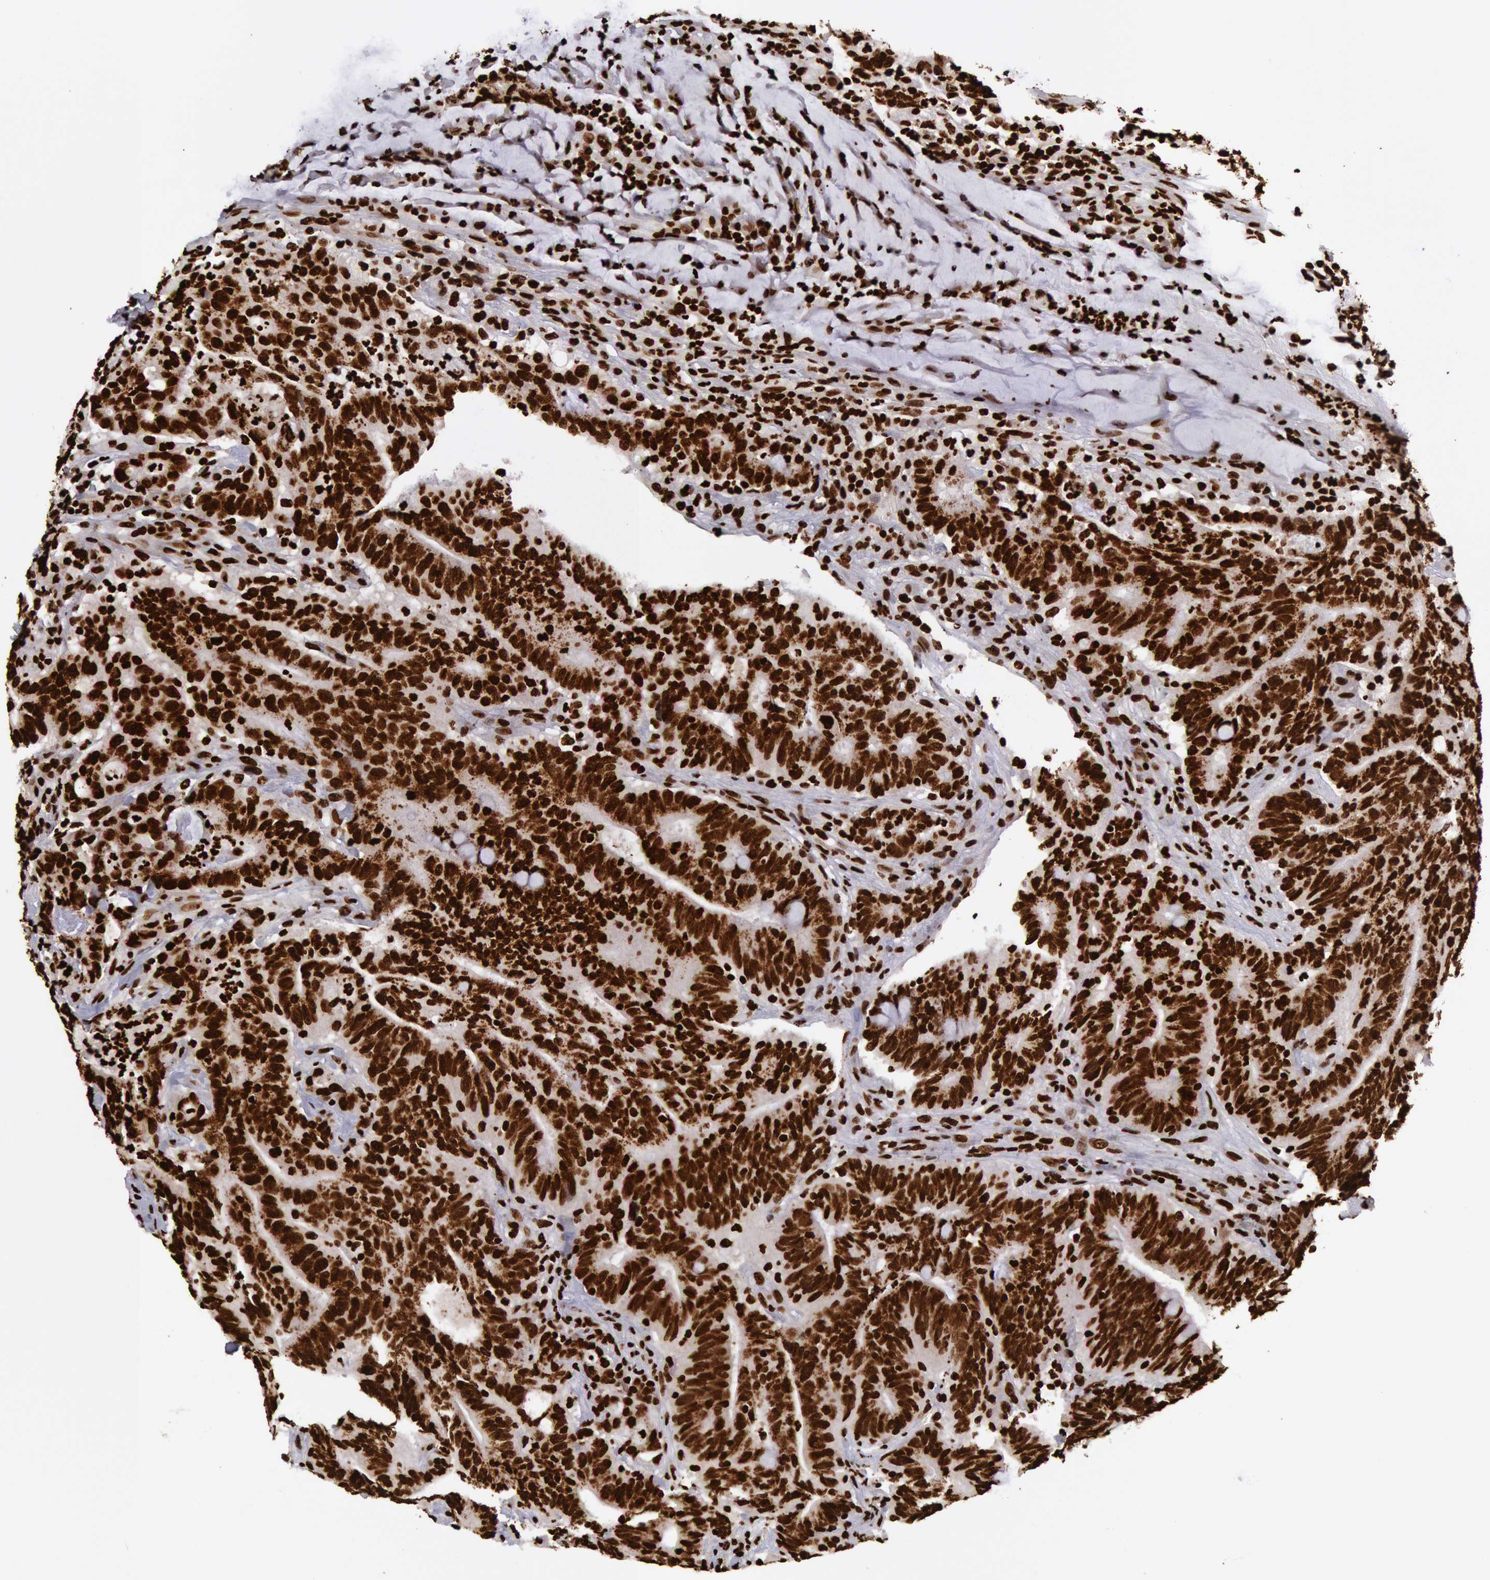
{"staining": {"intensity": "strong", "quantity": ">75%", "location": "nuclear"}, "tissue": "colorectal cancer", "cell_type": "Tumor cells", "image_type": "cancer", "snomed": [{"axis": "morphology", "description": "Adenocarcinoma, NOS"}, {"axis": "topography", "description": "Colon"}], "caption": "A brown stain highlights strong nuclear expression of a protein in human colorectal cancer (adenocarcinoma) tumor cells.", "gene": "H3-4", "patient": {"sex": "male", "age": 54}}